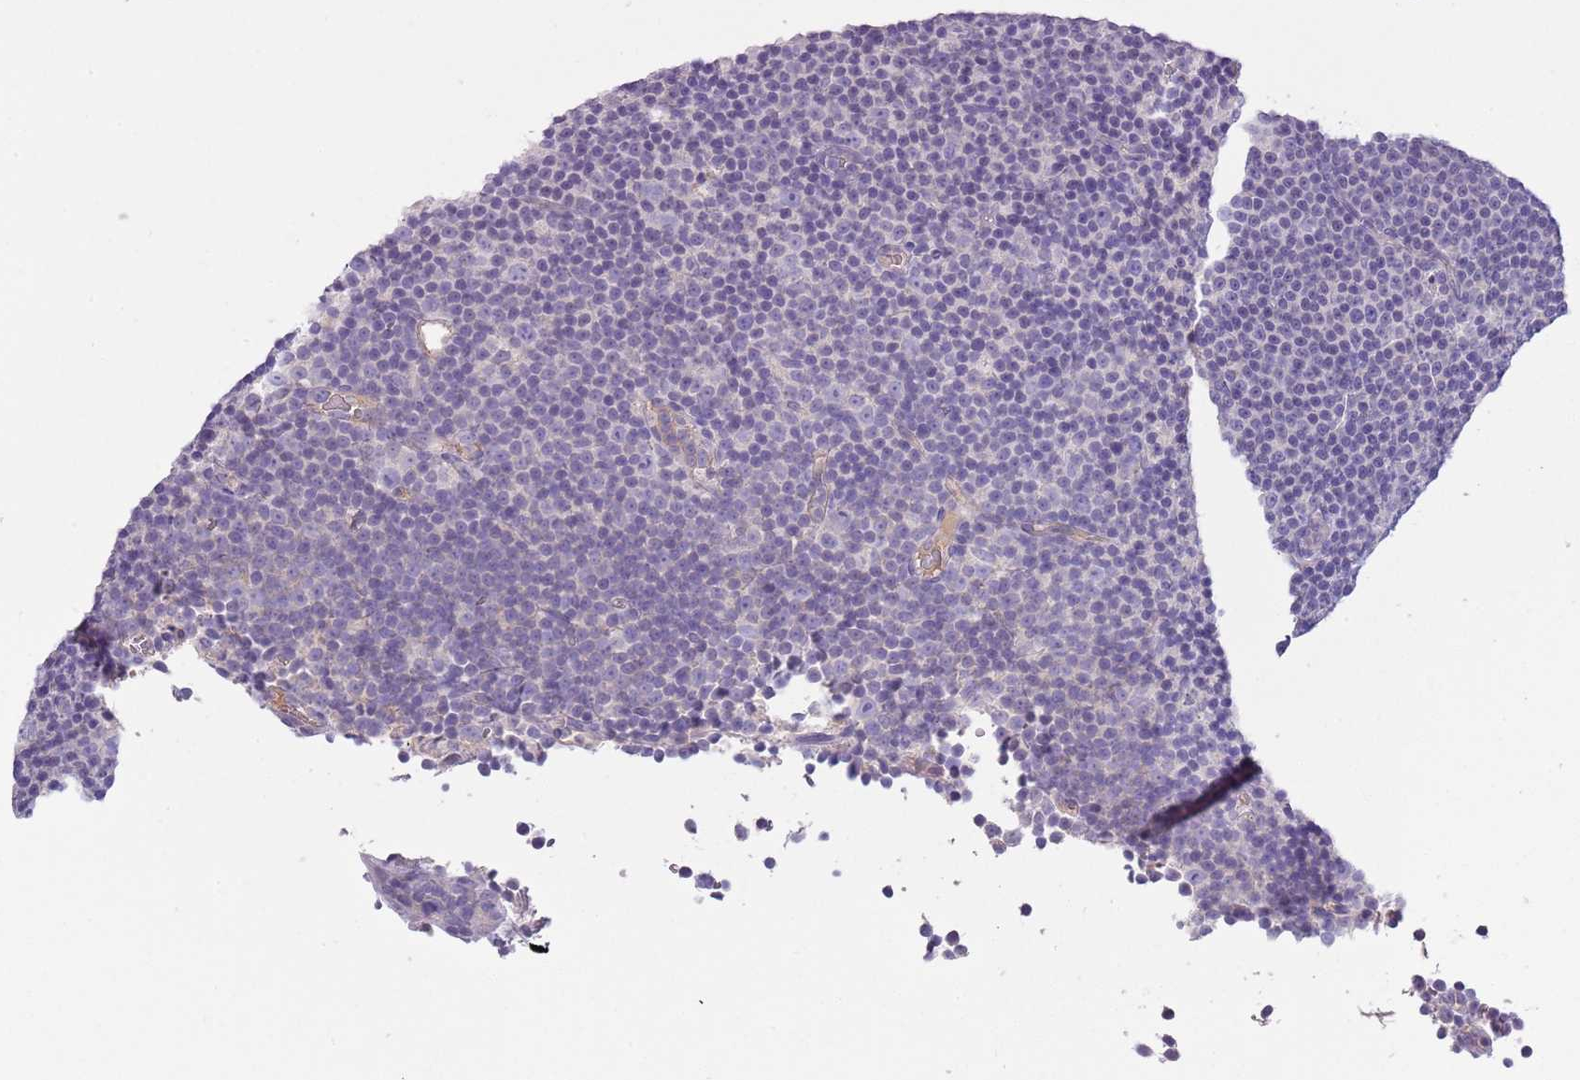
{"staining": {"intensity": "negative", "quantity": "none", "location": "none"}, "tissue": "lymphoma", "cell_type": "Tumor cells", "image_type": "cancer", "snomed": [{"axis": "morphology", "description": "Malignant lymphoma, non-Hodgkin's type, Low grade"}, {"axis": "topography", "description": "Lymph node"}], "caption": "High magnification brightfield microscopy of malignant lymphoma, non-Hodgkin's type (low-grade) stained with DAB (3,3'-diaminobenzidine) (brown) and counterstained with hematoxylin (blue): tumor cells show no significant expression.", "gene": "HES3", "patient": {"sex": "female", "age": 67}}